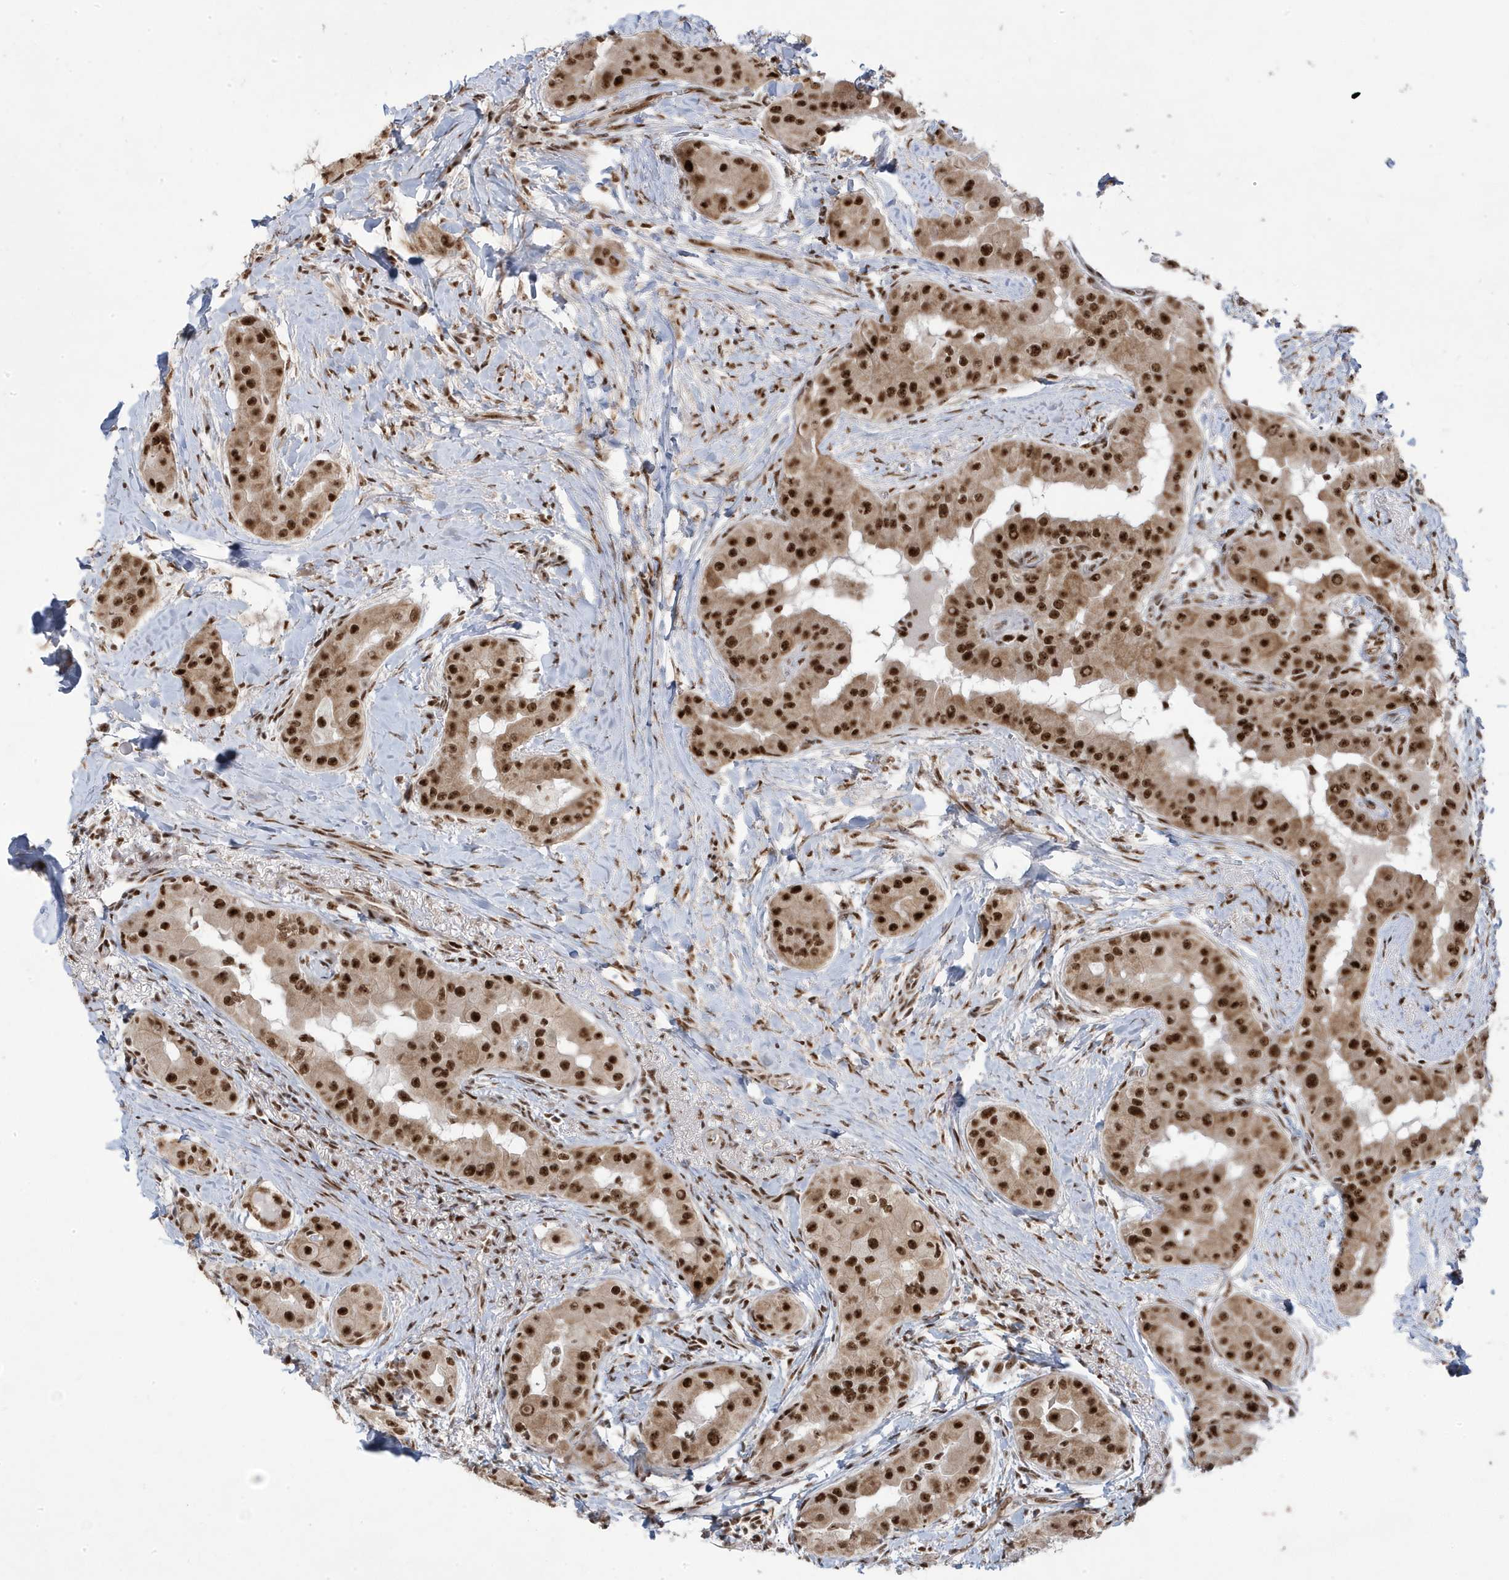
{"staining": {"intensity": "strong", "quantity": ">75%", "location": "nuclear"}, "tissue": "thyroid cancer", "cell_type": "Tumor cells", "image_type": "cancer", "snomed": [{"axis": "morphology", "description": "Papillary adenocarcinoma, NOS"}, {"axis": "topography", "description": "Thyroid gland"}], "caption": "Strong nuclear positivity is appreciated in approximately >75% of tumor cells in thyroid cancer (papillary adenocarcinoma). Using DAB (brown) and hematoxylin (blue) stains, captured at high magnification using brightfield microscopy.", "gene": "MTREX", "patient": {"sex": "male", "age": 33}}